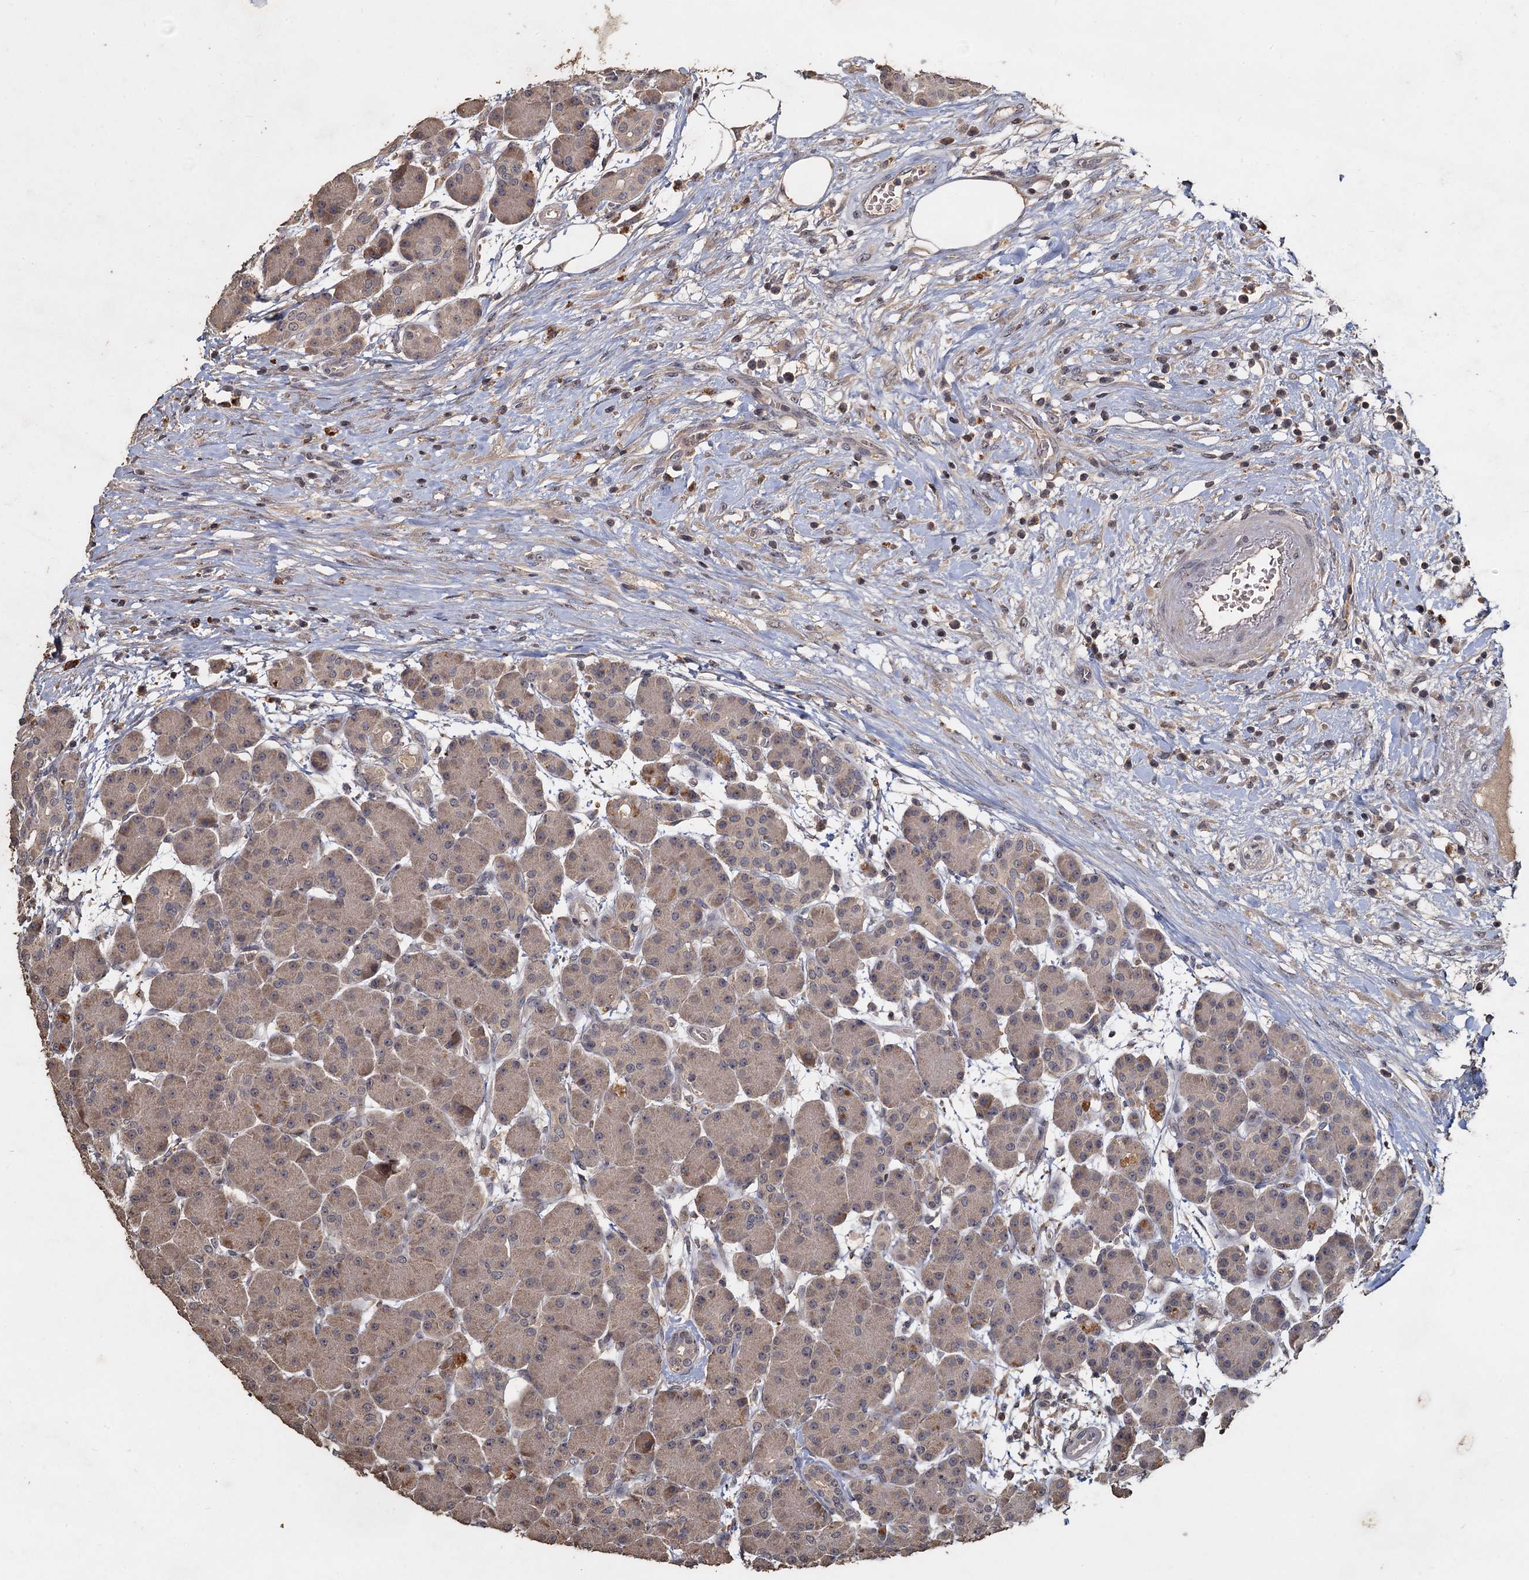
{"staining": {"intensity": "weak", "quantity": "<25%", "location": "cytoplasmic/membranous"}, "tissue": "pancreas", "cell_type": "Exocrine glandular cells", "image_type": "normal", "snomed": [{"axis": "morphology", "description": "Normal tissue, NOS"}, {"axis": "topography", "description": "Pancreas"}], "caption": "The immunohistochemistry (IHC) histopathology image has no significant staining in exocrine glandular cells of pancreas.", "gene": "CCDC61", "patient": {"sex": "male", "age": 63}}